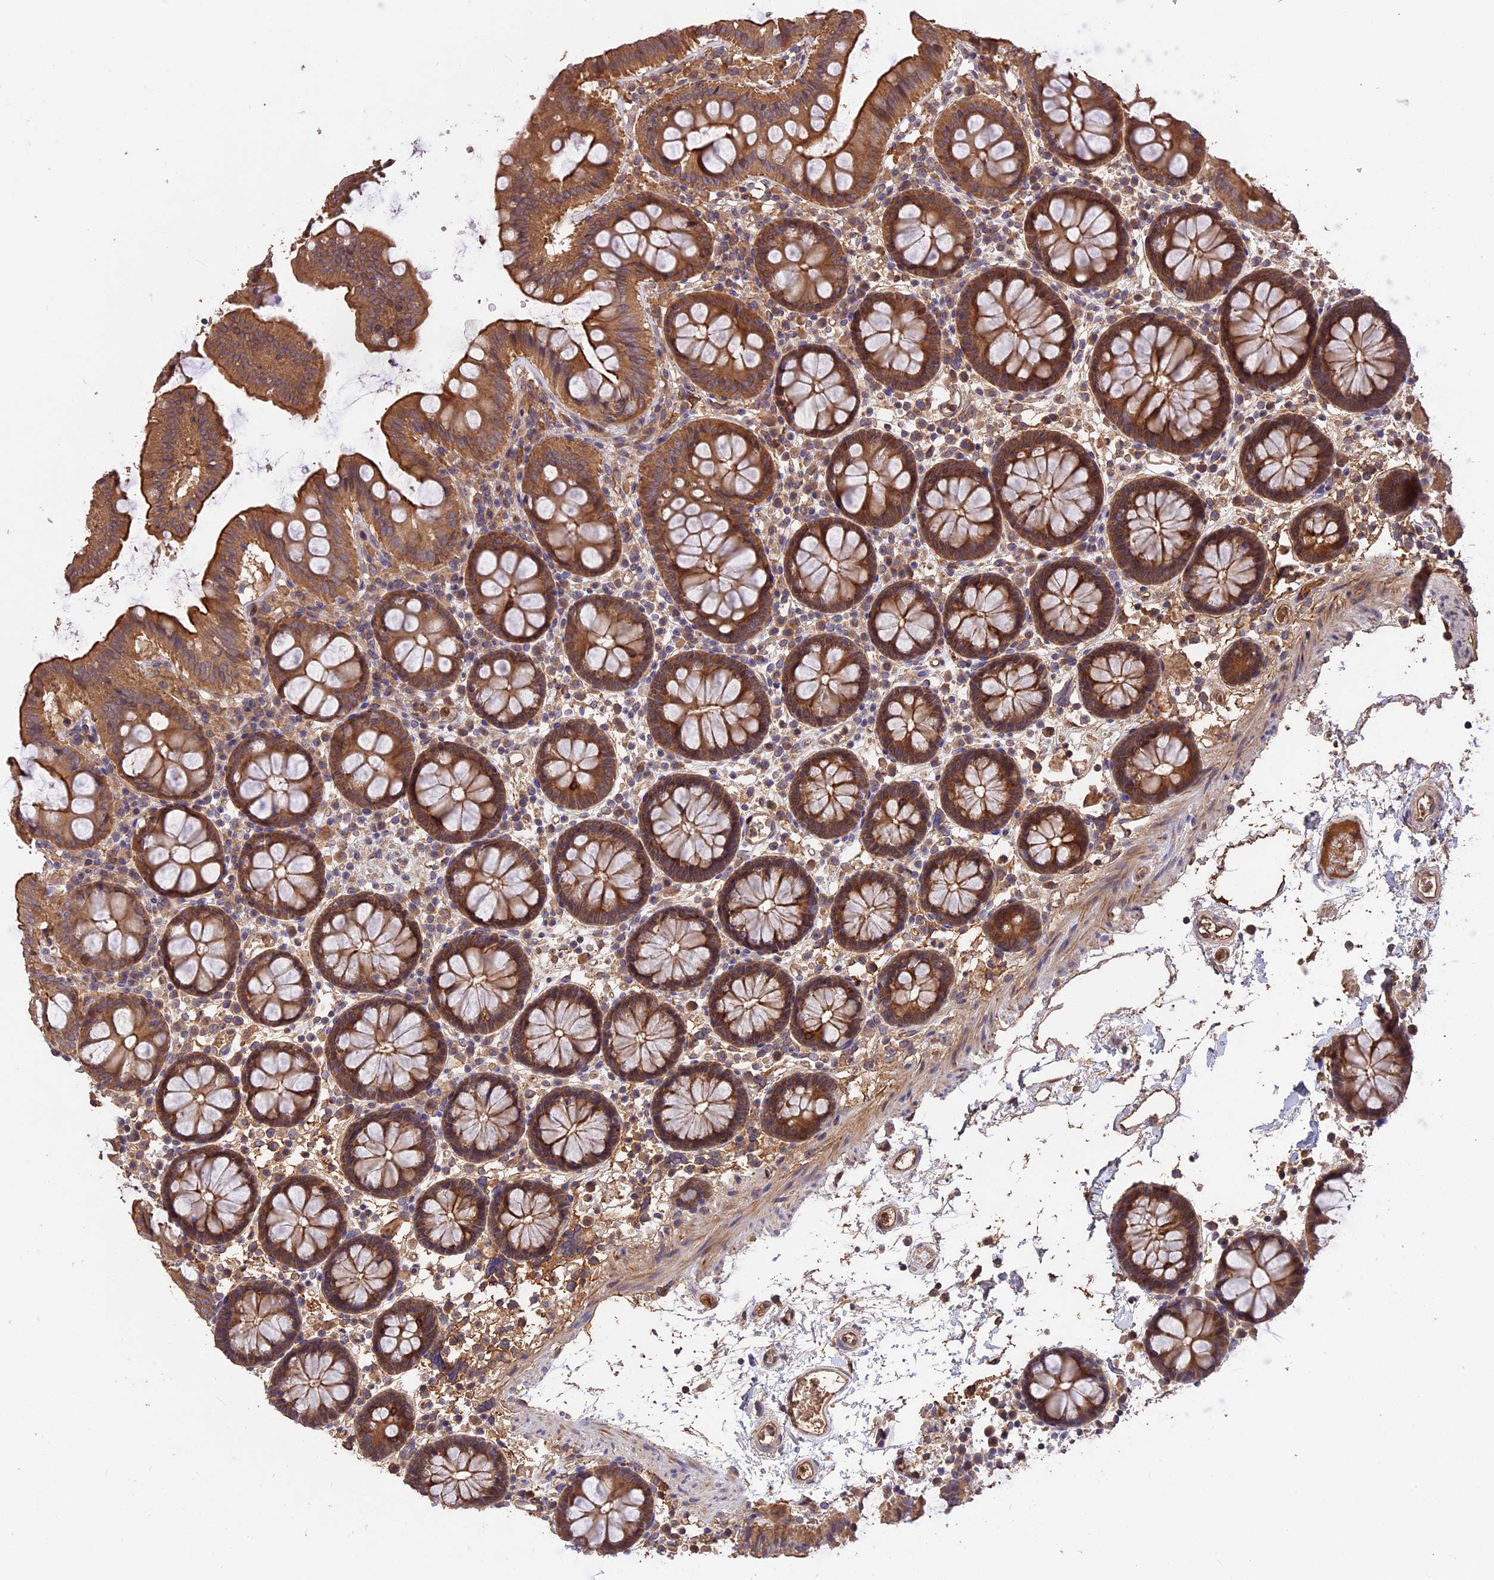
{"staining": {"intensity": "moderate", "quantity": ">75%", "location": "cytoplasmic/membranous"}, "tissue": "colon", "cell_type": "Endothelial cells", "image_type": "normal", "snomed": [{"axis": "morphology", "description": "Normal tissue, NOS"}, {"axis": "topography", "description": "Colon"}], "caption": "About >75% of endothelial cells in normal human colon reveal moderate cytoplasmic/membranous protein staining as visualized by brown immunohistochemical staining.", "gene": "RASAL1", "patient": {"sex": "male", "age": 75}}